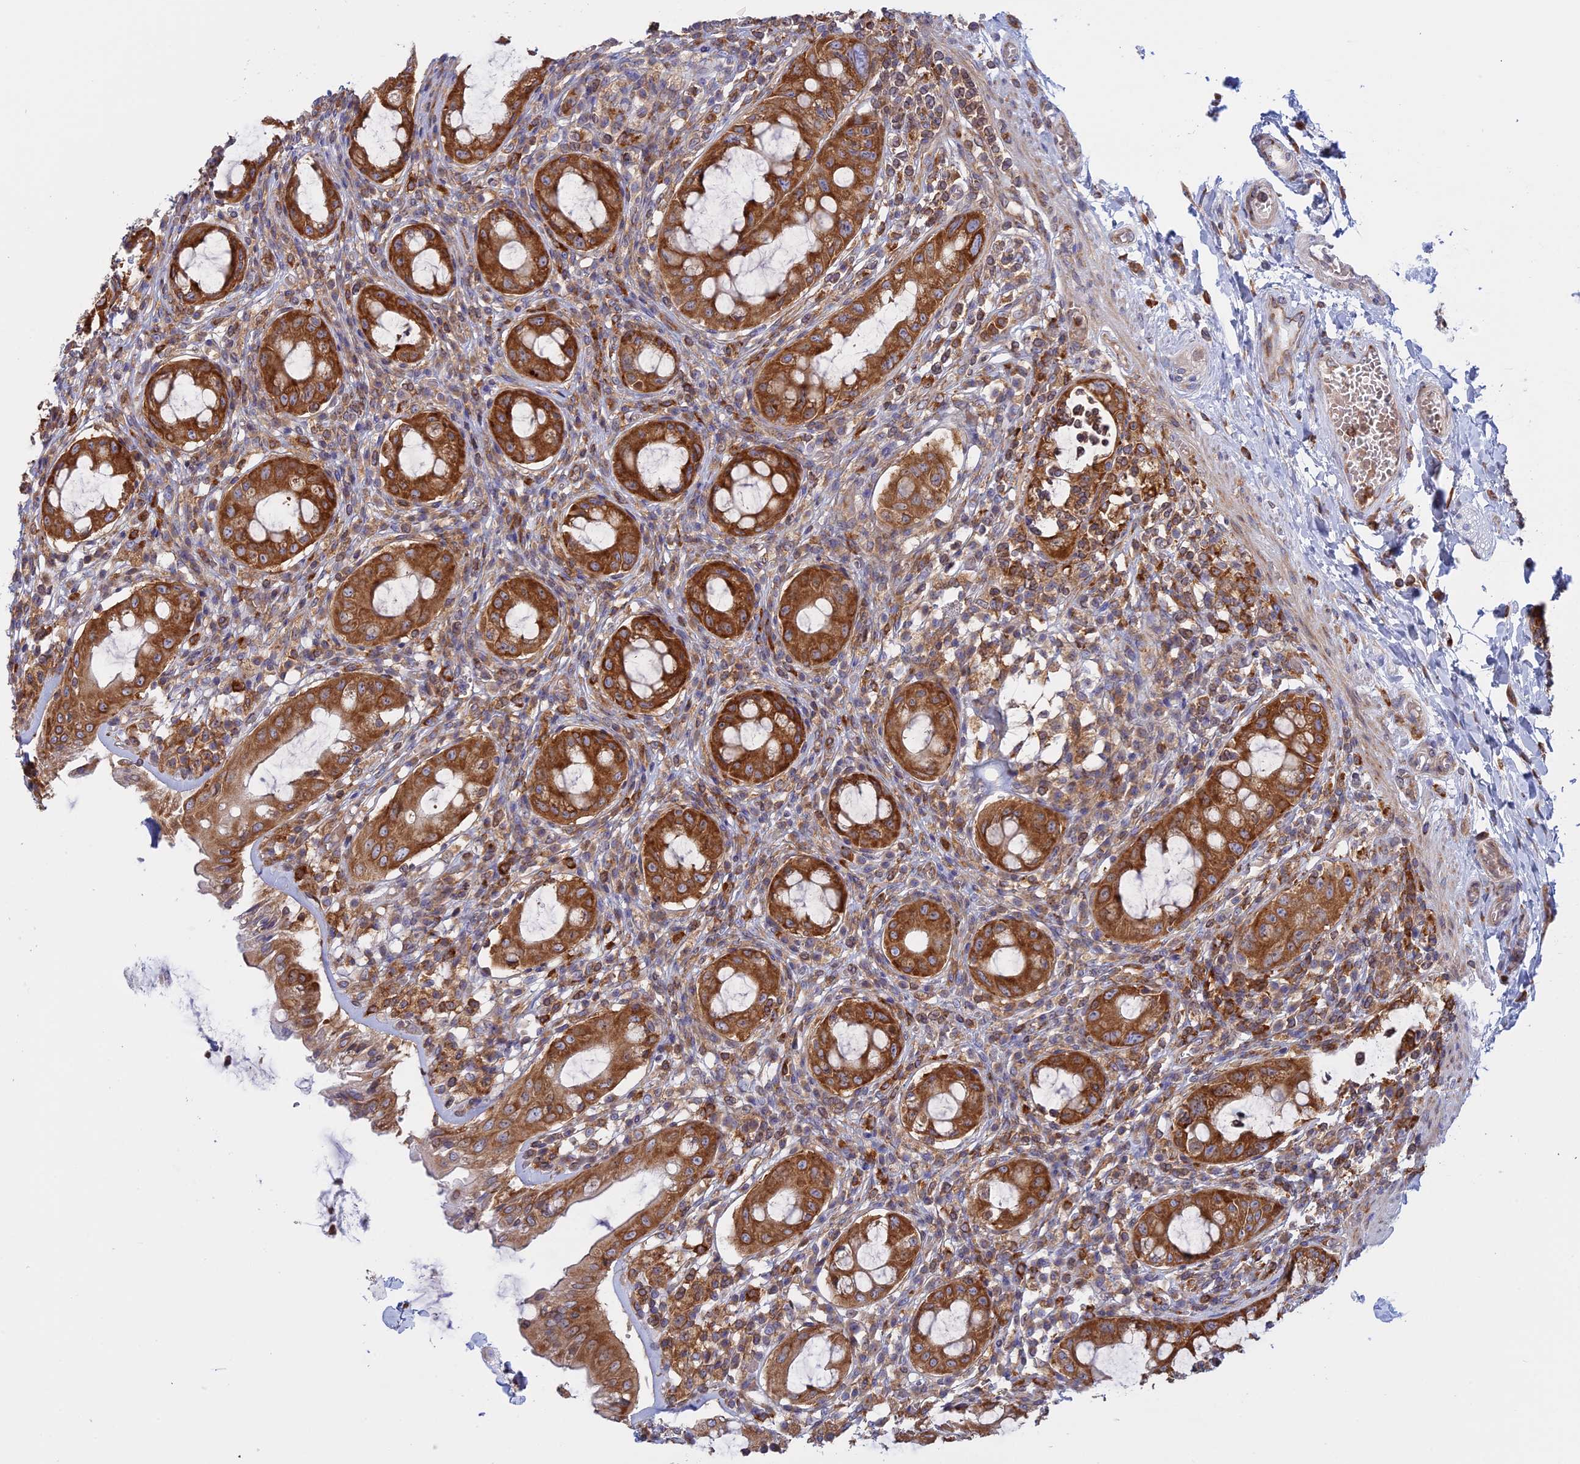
{"staining": {"intensity": "strong", "quantity": ">75%", "location": "cytoplasmic/membranous"}, "tissue": "rectum", "cell_type": "Glandular cells", "image_type": "normal", "snomed": [{"axis": "morphology", "description": "Normal tissue, NOS"}, {"axis": "topography", "description": "Rectum"}], "caption": "Immunohistochemical staining of normal human rectum displays high levels of strong cytoplasmic/membranous staining in approximately >75% of glandular cells.", "gene": "GMIP", "patient": {"sex": "female", "age": 57}}